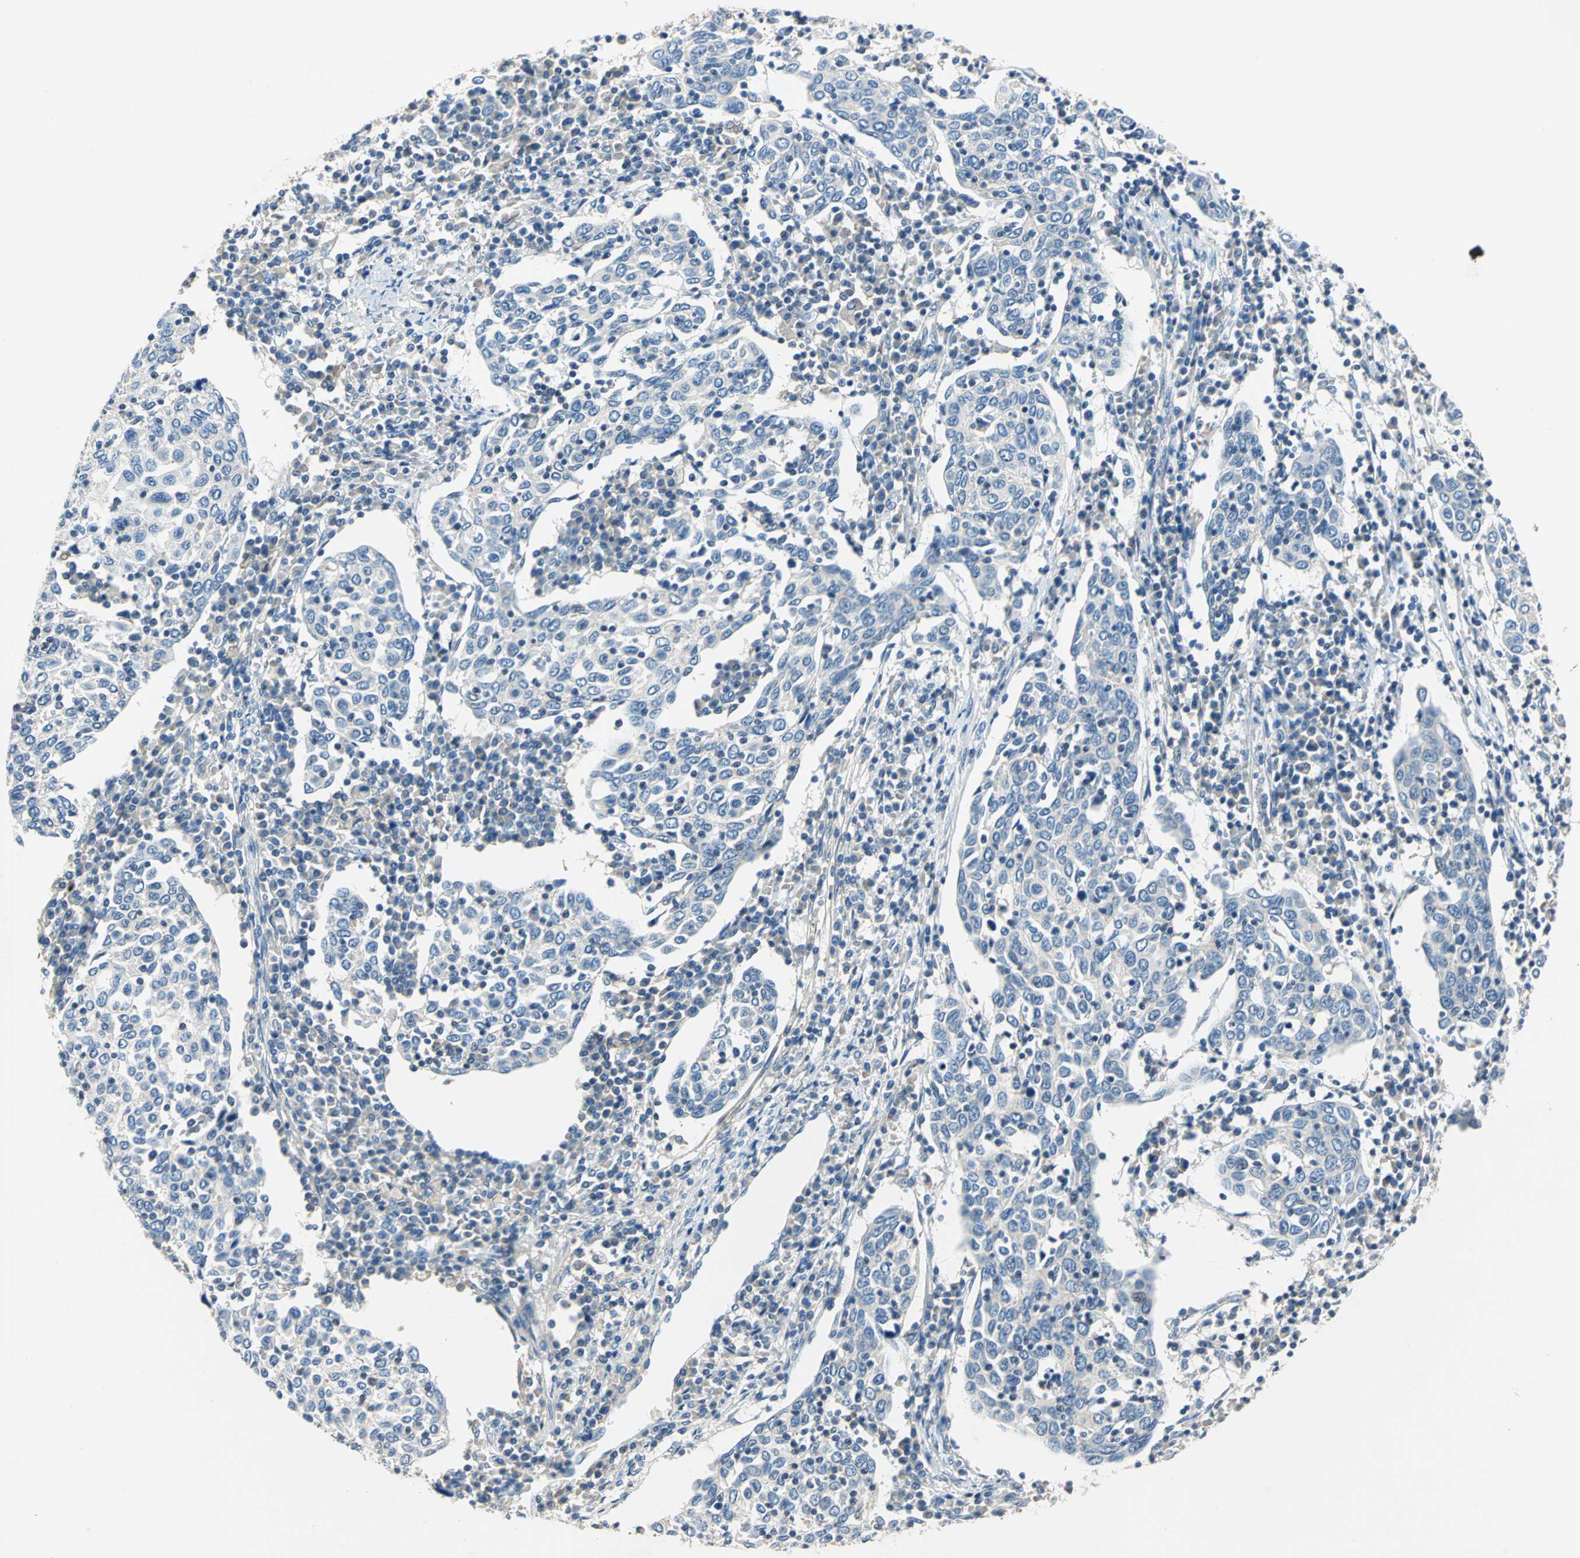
{"staining": {"intensity": "negative", "quantity": "none", "location": "none"}, "tissue": "cervical cancer", "cell_type": "Tumor cells", "image_type": "cancer", "snomed": [{"axis": "morphology", "description": "Squamous cell carcinoma, NOS"}, {"axis": "topography", "description": "Cervix"}], "caption": "Immunohistochemical staining of human cervical cancer exhibits no significant positivity in tumor cells.", "gene": "DDX3Y", "patient": {"sex": "female", "age": 40}}